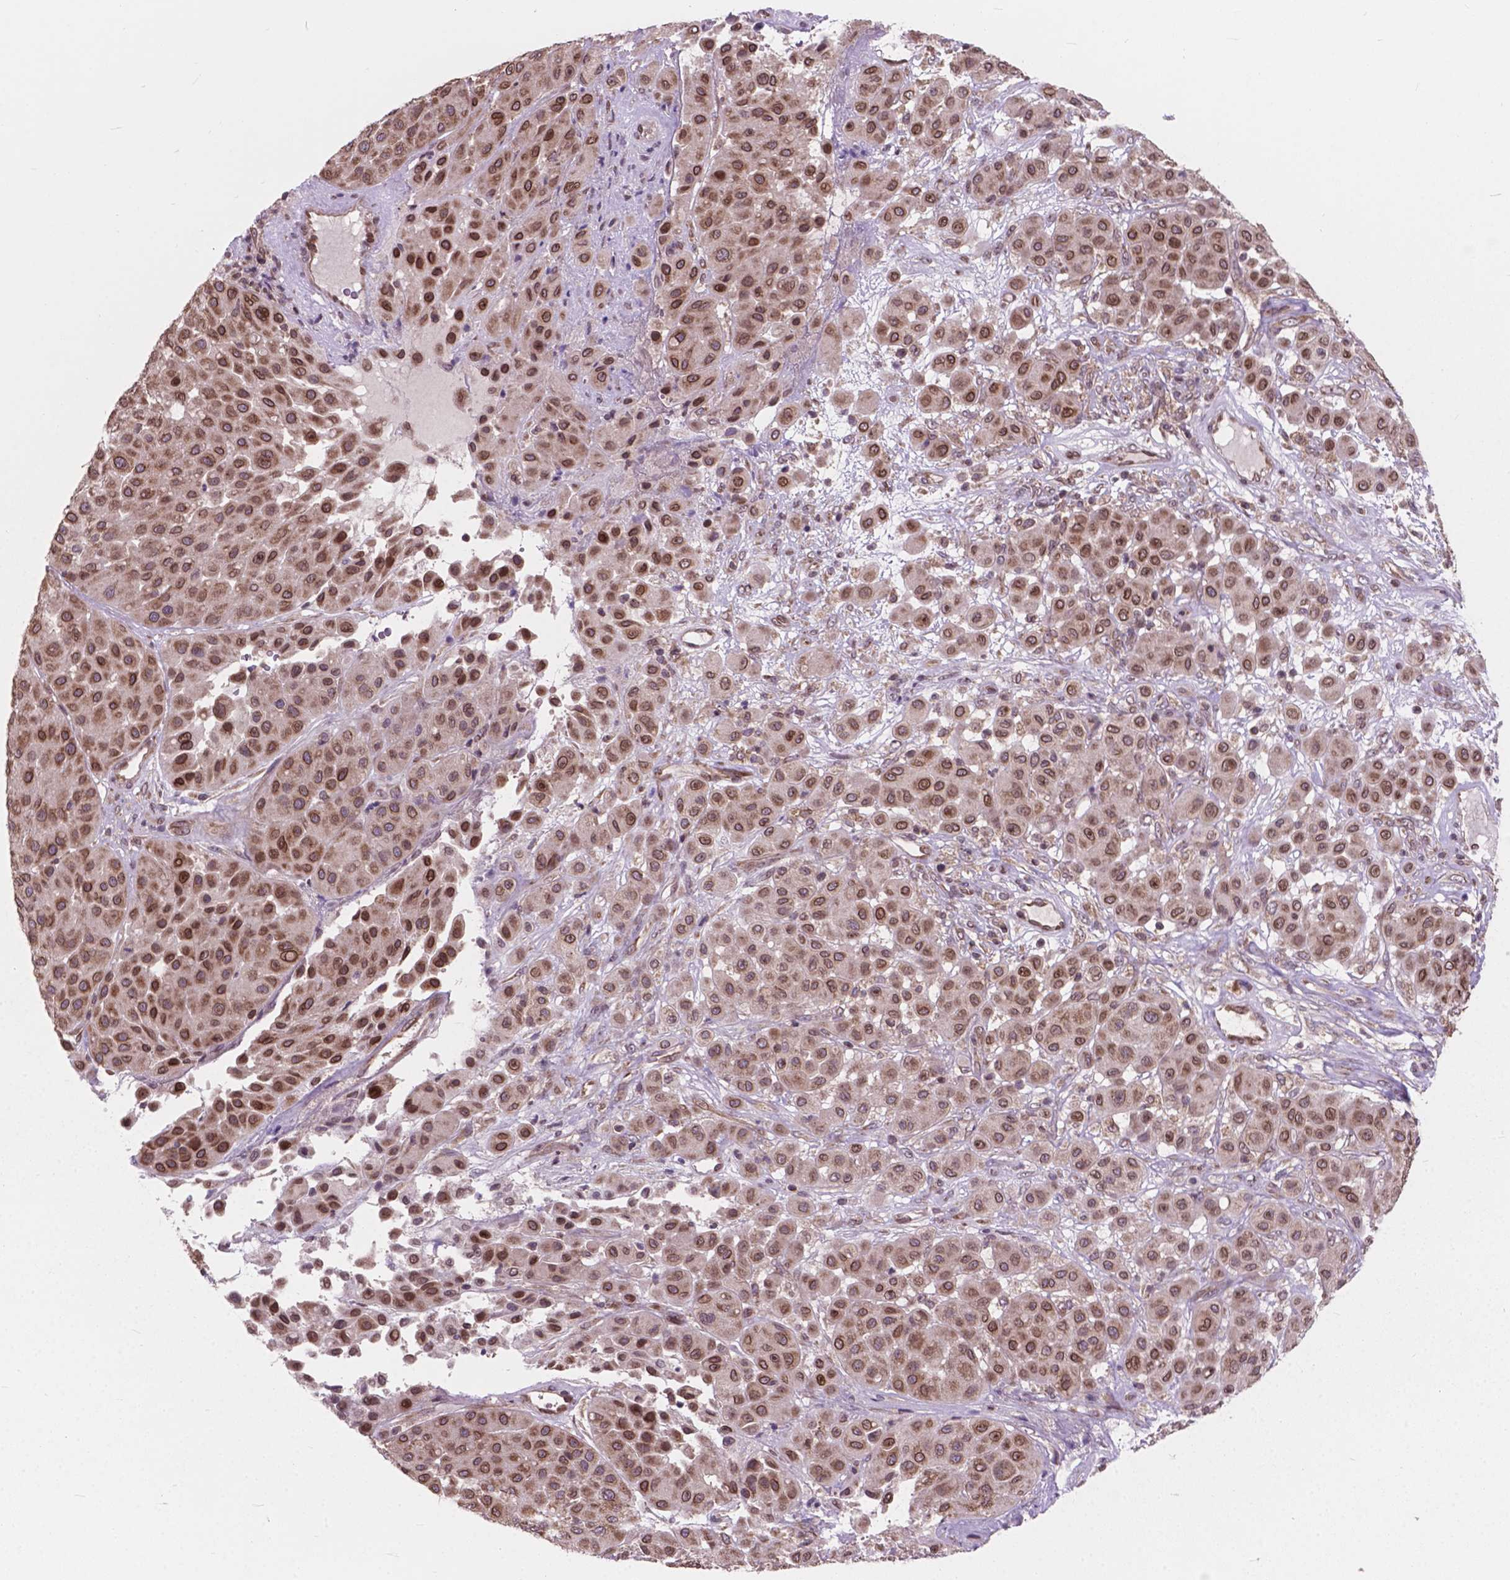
{"staining": {"intensity": "moderate", "quantity": ">75%", "location": "cytoplasmic/membranous,nuclear"}, "tissue": "melanoma", "cell_type": "Tumor cells", "image_type": "cancer", "snomed": [{"axis": "morphology", "description": "Malignant melanoma, Metastatic site"}, {"axis": "topography", "description": "Smooth muscle"}], "caption": "Moderate cytoplasmic/membranous and nuclear protein staining is identified in approximately >75% of tumor cells in malignant melanoma (metastatic site).", "gene": "MRPL33", "patient": {"sex": "male", "age": 41}}